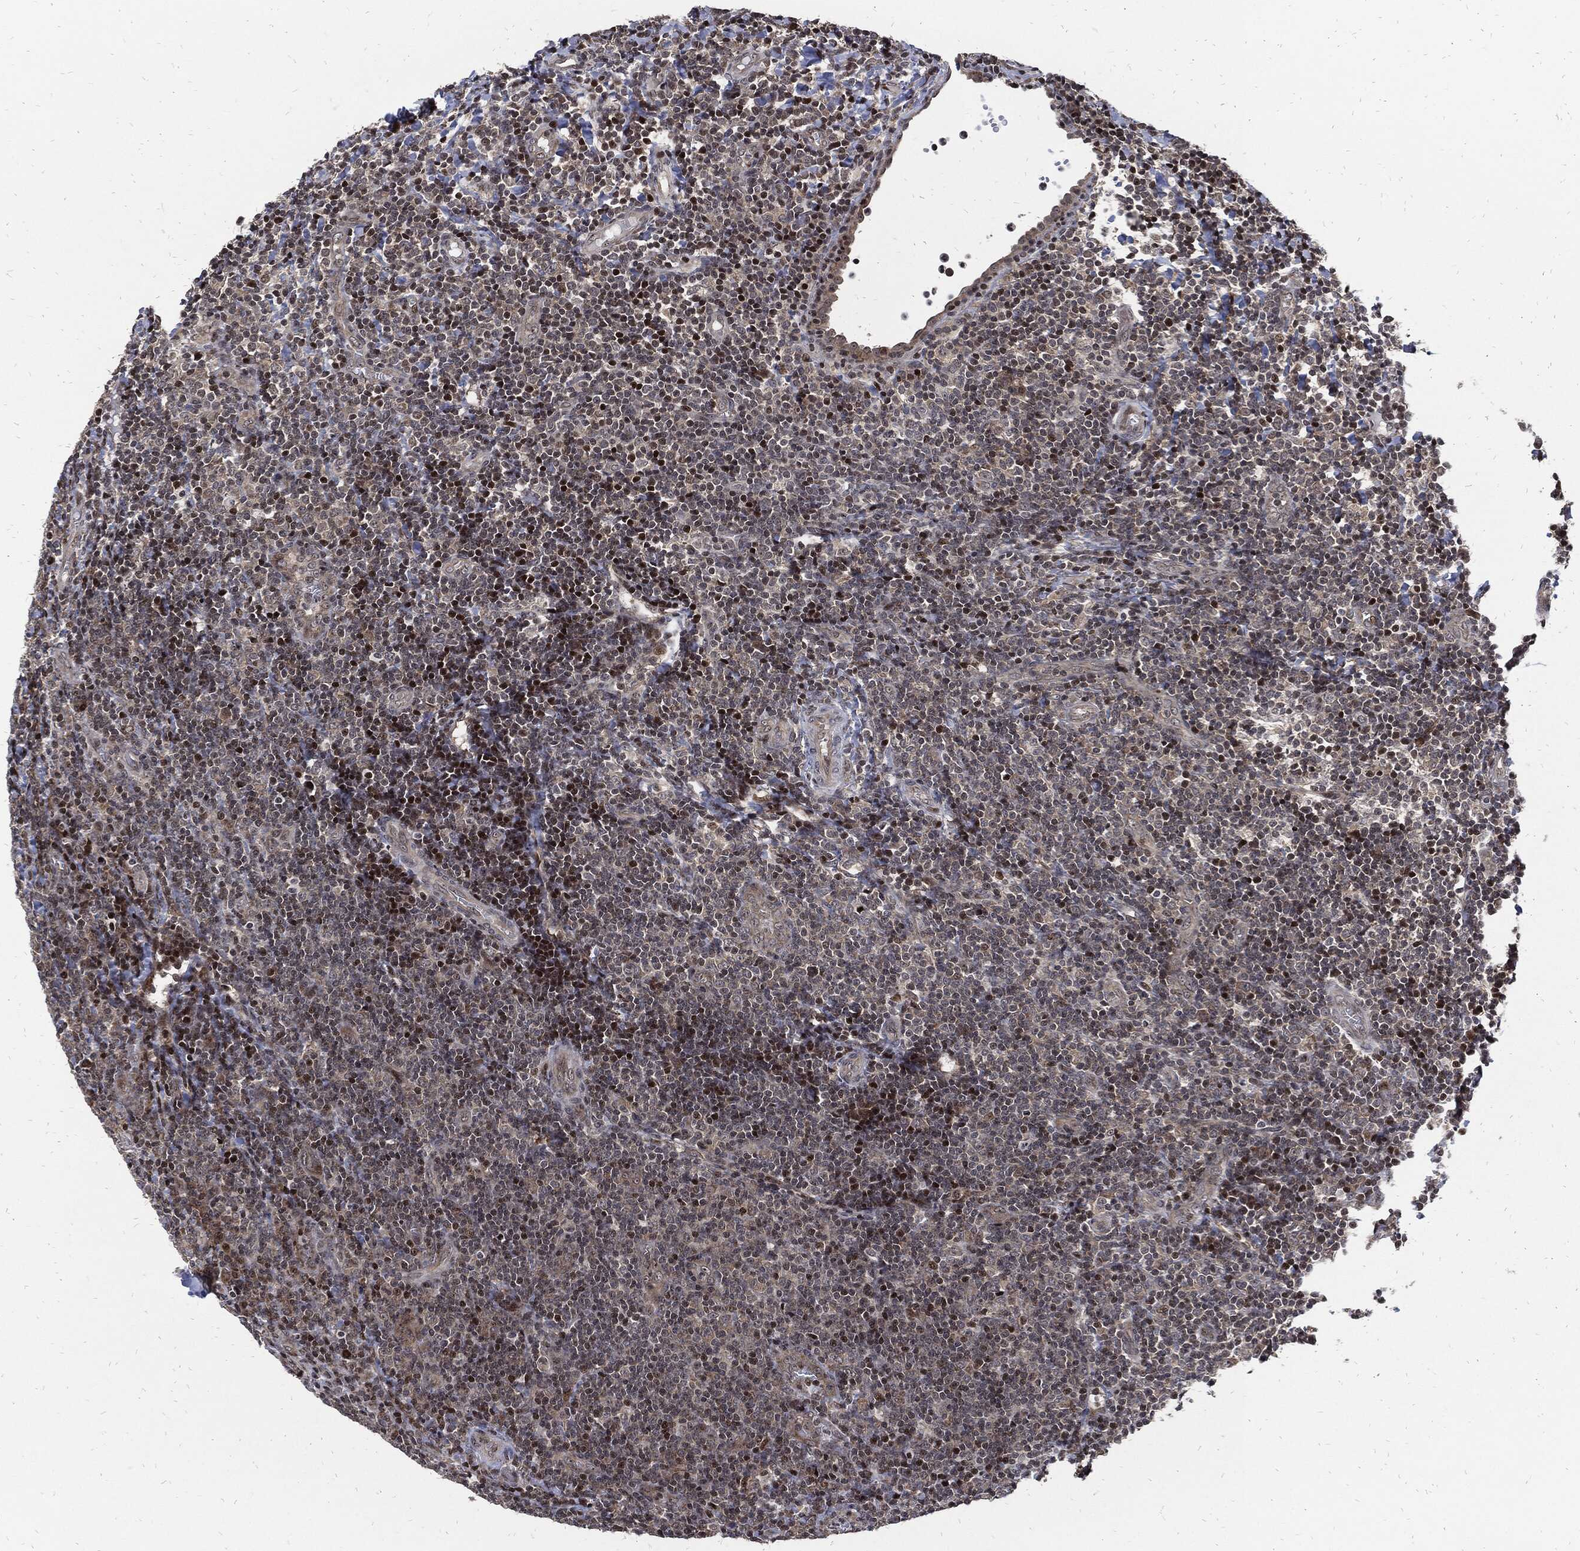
{"staining": {"intensity": "moderate", "quantity": "<25%", "location": "nuclear"}, "tissue": "tonsil", "cell_type": "Germinal center cells", "image_type": "normal", "snomed": [{"axis": "morphology", "description": "Normal tissue, NOS"}, {"axis": "topography", "description": "Tonsil"}], "caption": "The immunohistochemical stain highlights moderate nuclear expression in germinal center cells of normal tonsil. The protein is shown in brown color, while the nuclei are stained blue.", "gene": "ZNF775", "patient": {"sex": "female", "age": 5}}